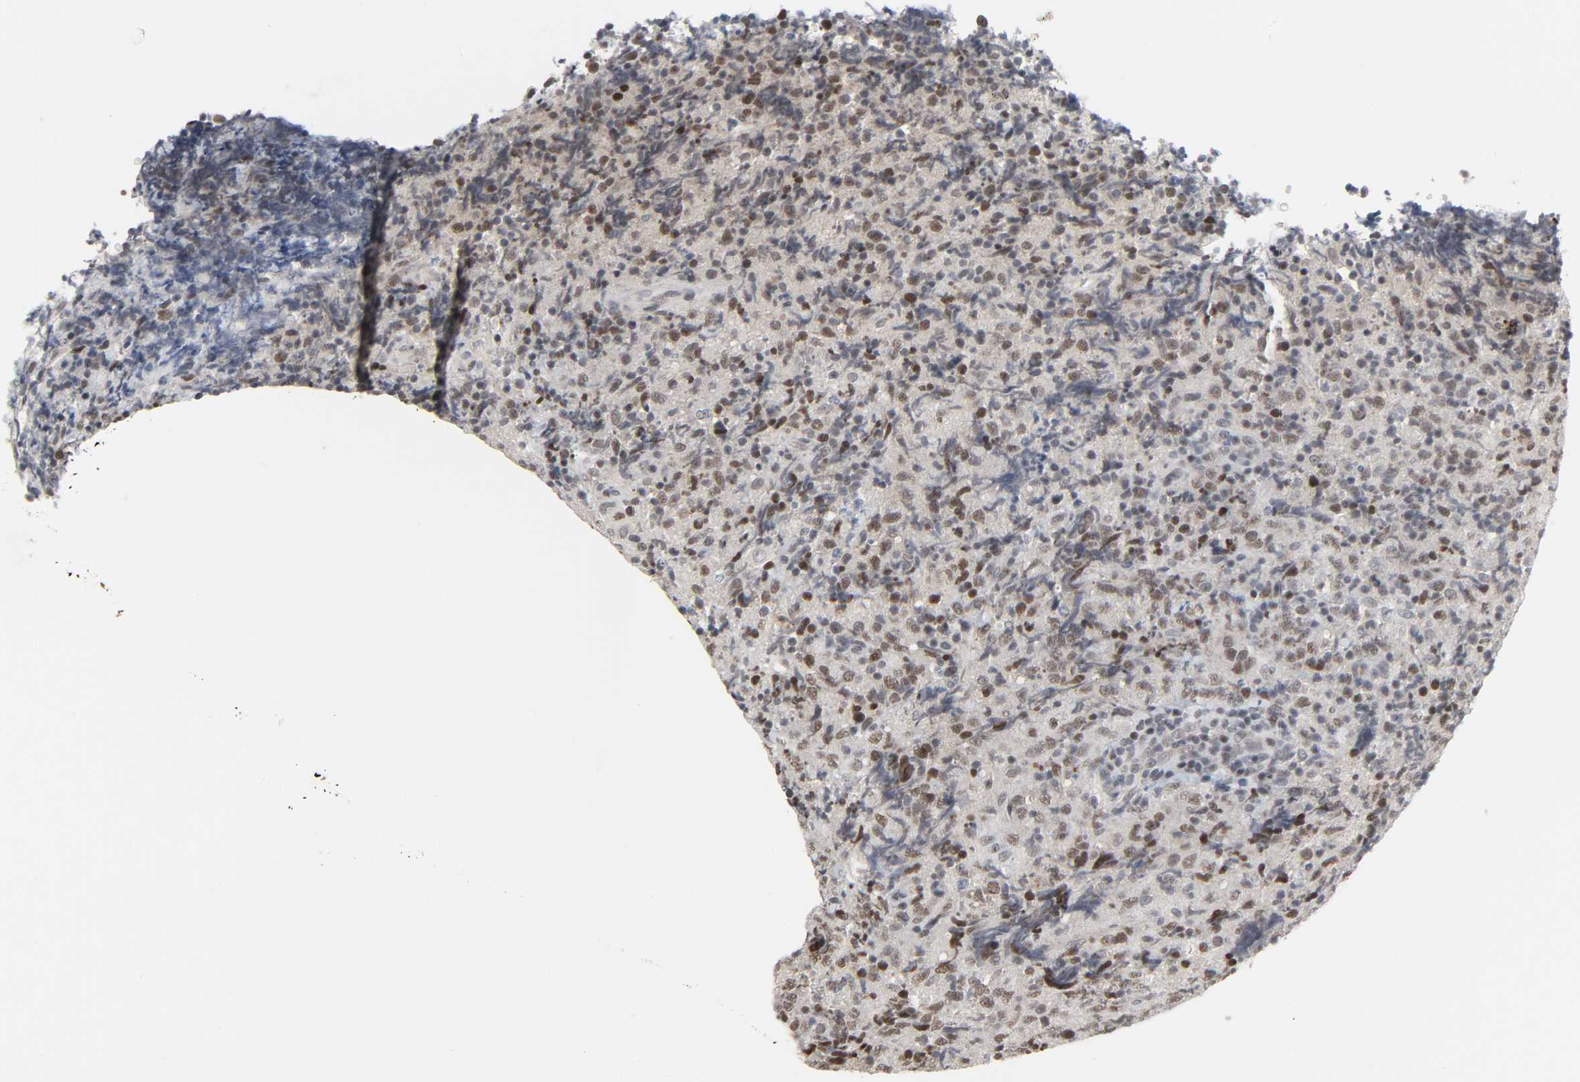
{"staining": {"intensity": "moderate", "quantity": ">75%", "location": "nuclear"}, "tissue": "lymphoma", "cell_type": "Tumor cells", "image_type": "cancer", "snomed": [{"axis": "morphology", "description": "Malignant lymphoma, non-Hodgkin's type, High grade"}, {"axis": "topography", "description": "Tonsil"}], "caption": "Moderate nuclear staining for a protein is appreciated in approximately >75% of tumor cells of lymphoma using IHC.", "gene": "MUC1", "patient": {"sex": "female", "age": 36}}